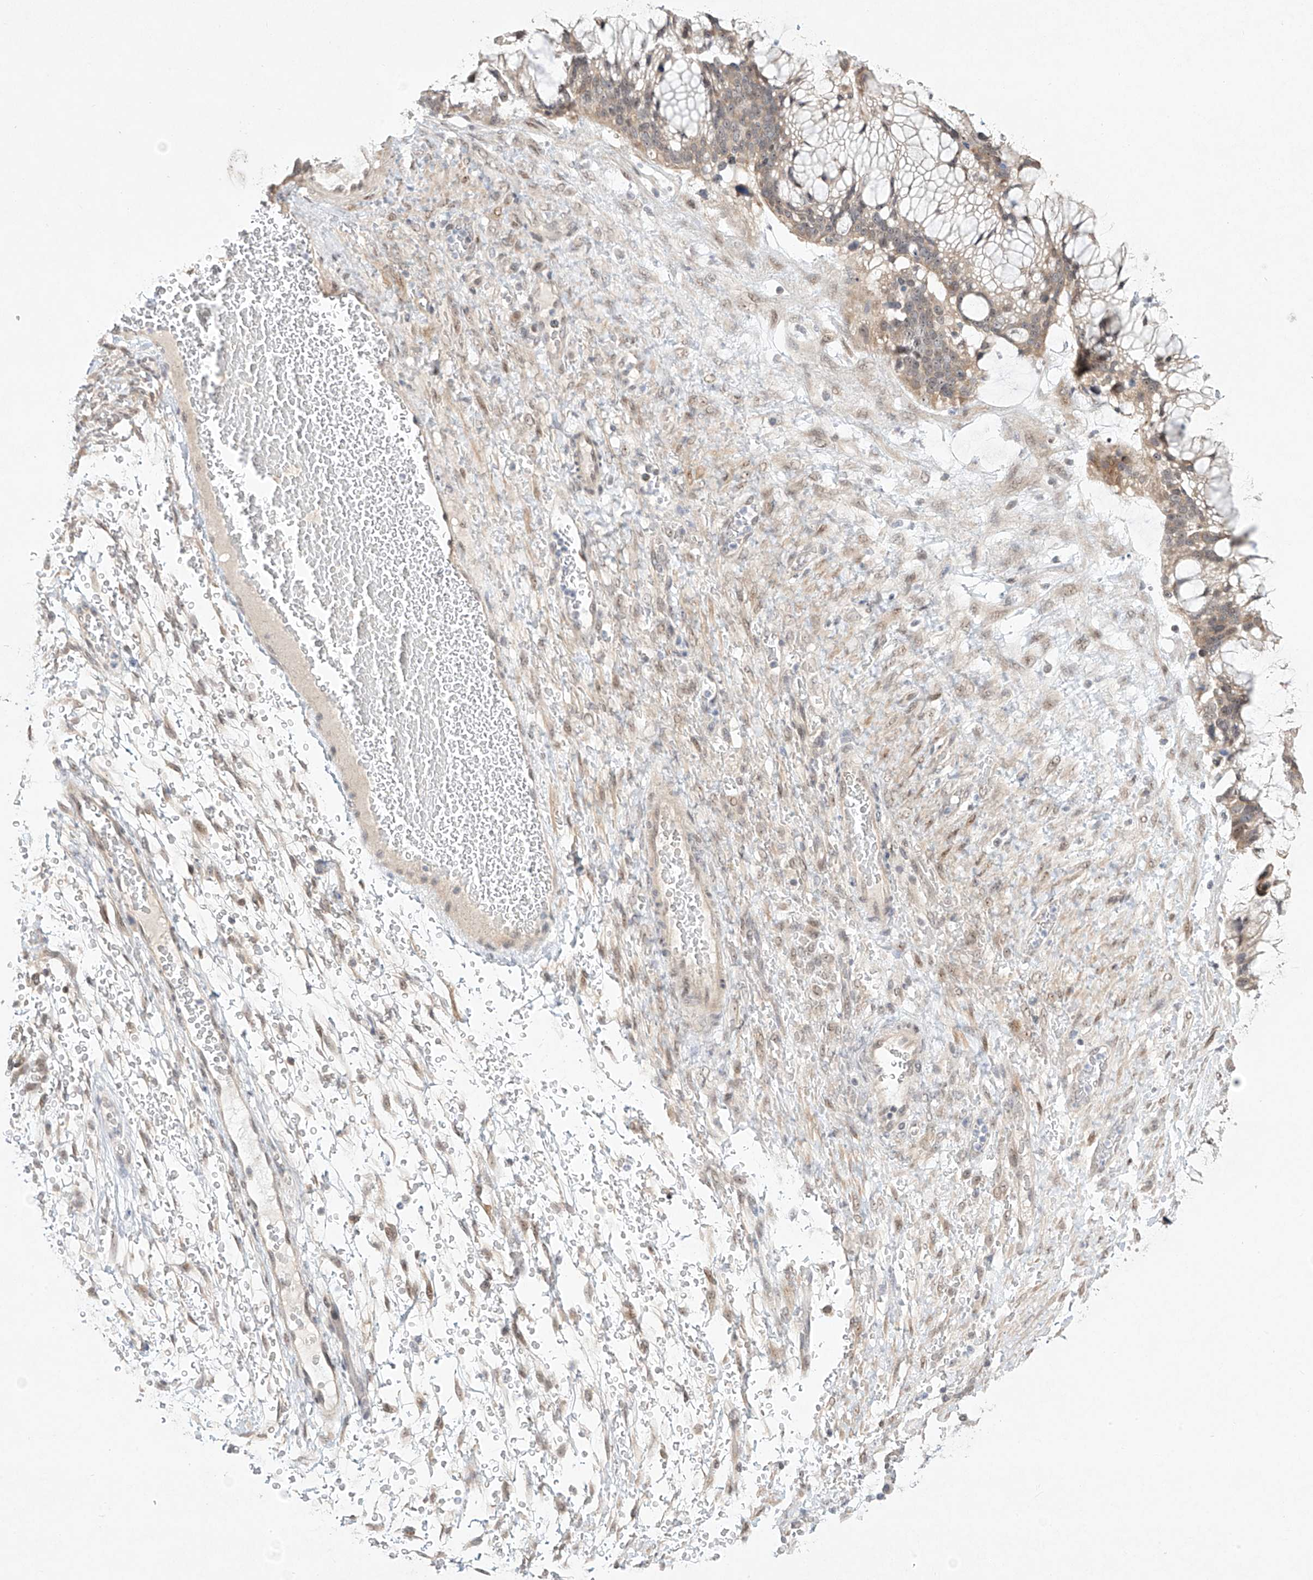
{"staining": {"intensity": "weak", "quantity": "<25%", "location": "cytoplasmic/membranous"}, "tissue": "ovarian cancer", "cell_type": "Tumor cells", "image_type": "cancer", "snomed": [{"axis": "morphology", "description": "Cystadenocarcinoma, mucinous, NOS"}, {"axis": "topography", "description": "Ovary"}], "caption": "A photomicrograph of human ovarian cancer (mucinous cystadenocarcinoma) is negative for staining in tumor cells.", "gene": "TASP1", "patient": {"sex": "female", "age": 37}}